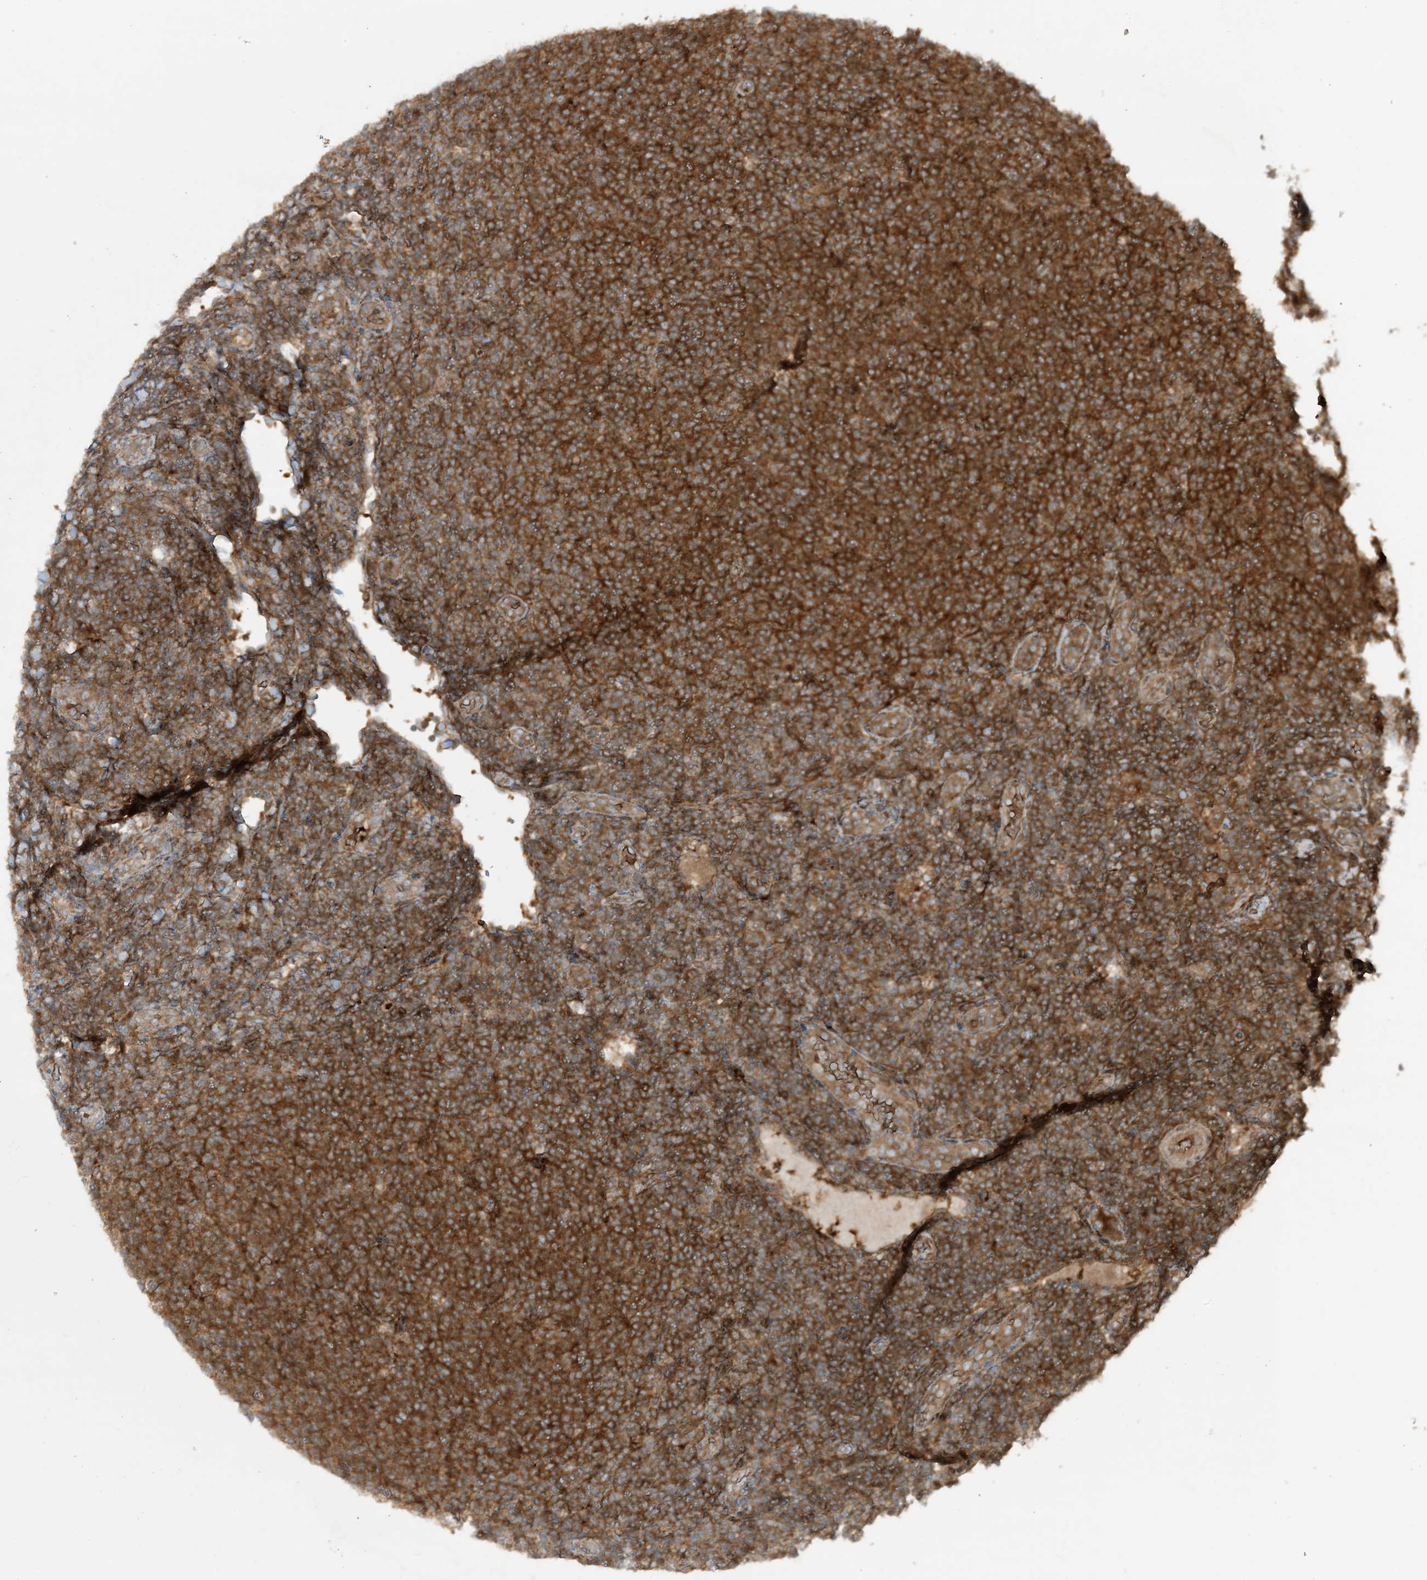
{"staining": {"intensity": "strong", "quantity": ">75%", "location": "cytoplasmic/membranous"}, "tissue": "lymphoma", "cell_type": "Tumor cells", "image_type": "cancer", "snomed": [{"axis": "morphology", "description": "Malignant lymphoma, non-Hodgkin's type, Low grade"}, {"axis": "topography", "description": "Lymph node"}], "caption": "The immunohistochemical stain shows strong cytoplasmic/membranous positivity in tumor cells of low-grade malignant lymphoma, non-Hodgkin's type tissue.", "gene": "STAM2", "patient": {"sex": "male", "age": 66}}